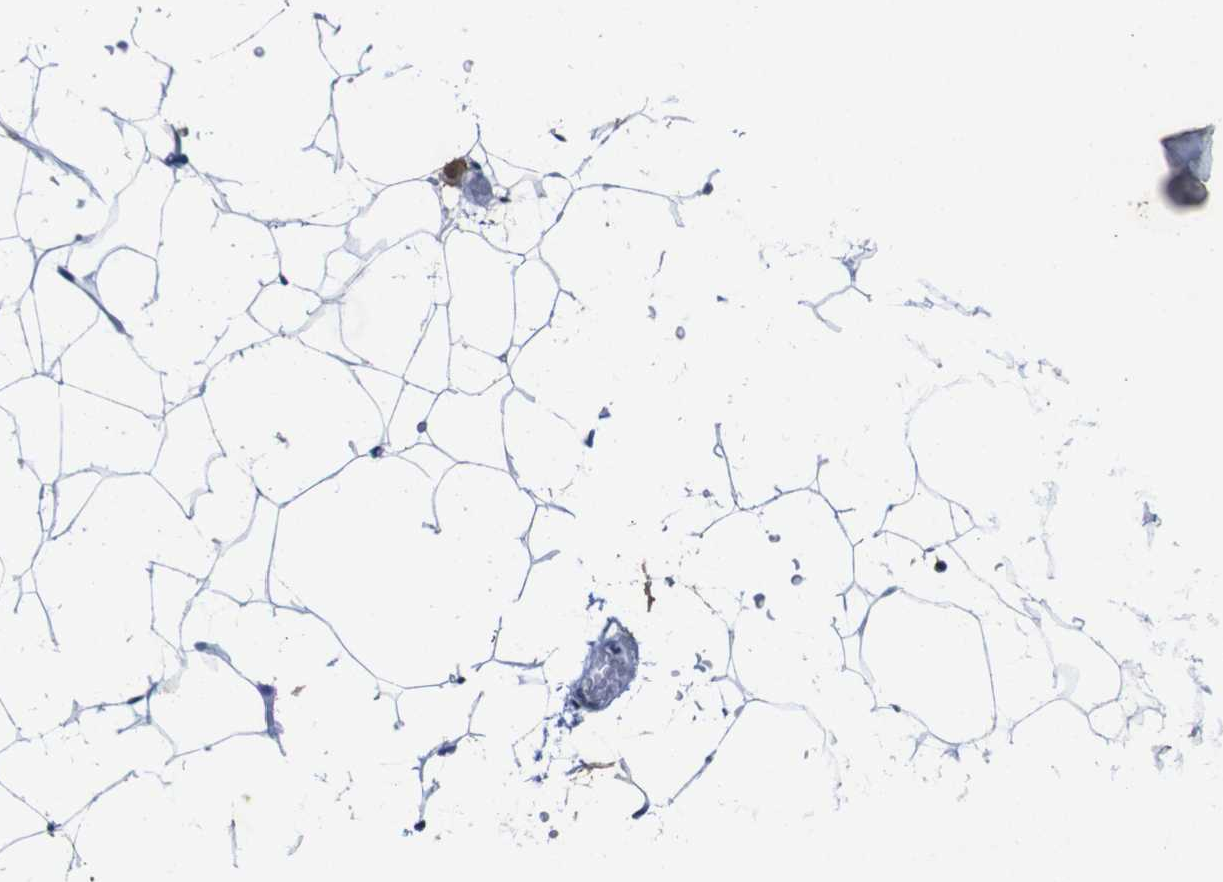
{"staining": {"intensity": "negative", "quantity": "none", "location": "none"}, "tissue": "adipose tissue", "cell_type": "Adipocytes", "image_type": "normal", "snomed": [{"axis": "morphology", "description": "Normal tissue, NOS"}, {"axis": "topography", "description": "Breast"}, {"axis": "topography", "description": "Soft tissue"}], "caption": "Image shows no significant protein expression in adipocytes of unremarkable adipose tissue.", "gene": "FOSL2", "patient": {"sex": "female", "age": 75}}